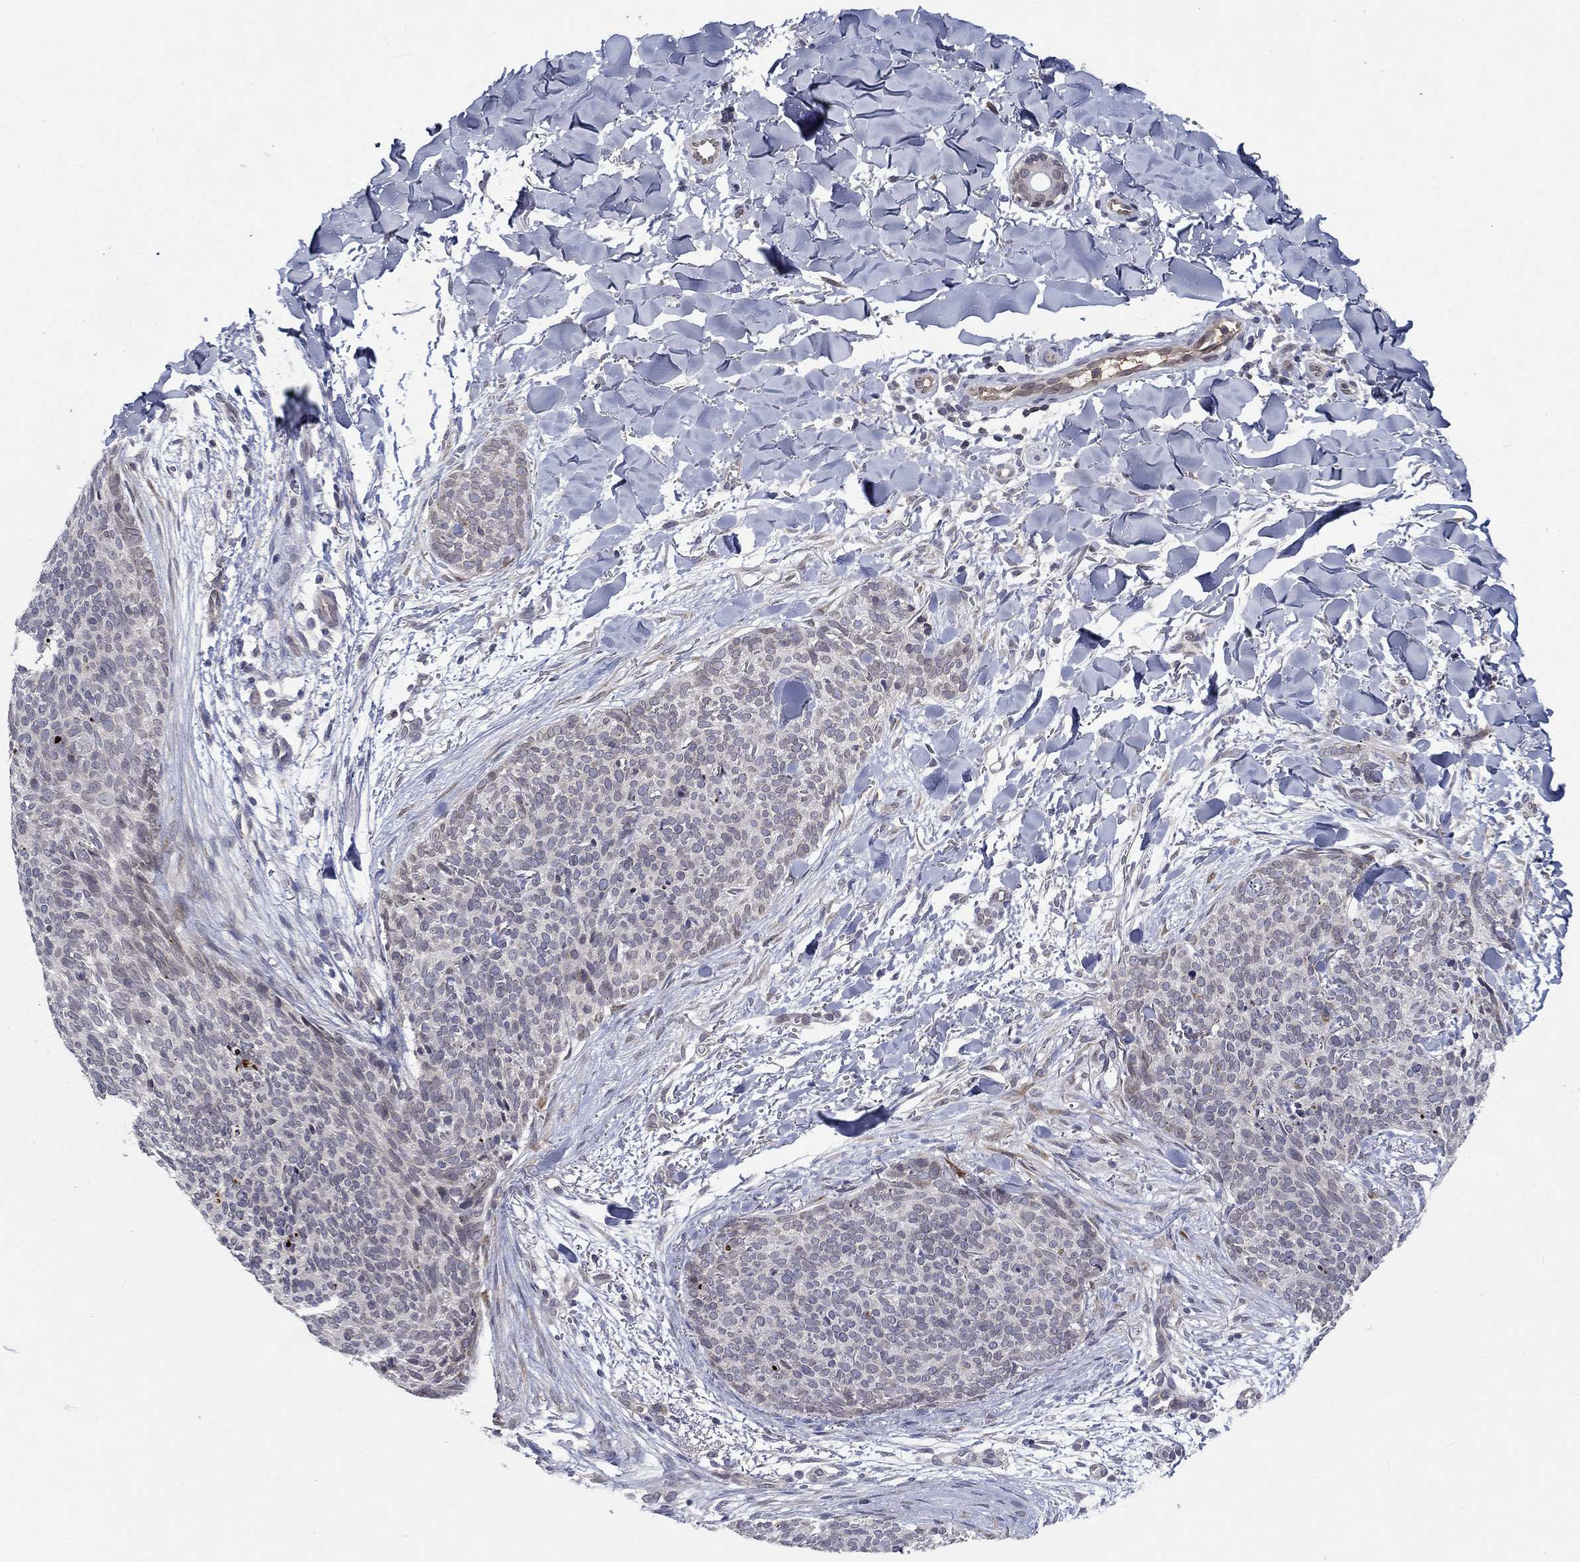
{"staining": {"intensity": "negative", "quantity": "none", "location": "none"}, "tissue": "skin cancer", "cell_type": "Tumor cells", "image_type": "cancer", "snomed": [{"axis": "morphology", "description": "Basal cell carcinoma"}, {"axis": "topography", "description": "Skin"}], "caption": "Immunohistochemical staining of skin basal cell carcinoma reveals no significant positivity in tumor cells.", "gene": "CETN3", "patient": {"sex": "male", "age": 64}}